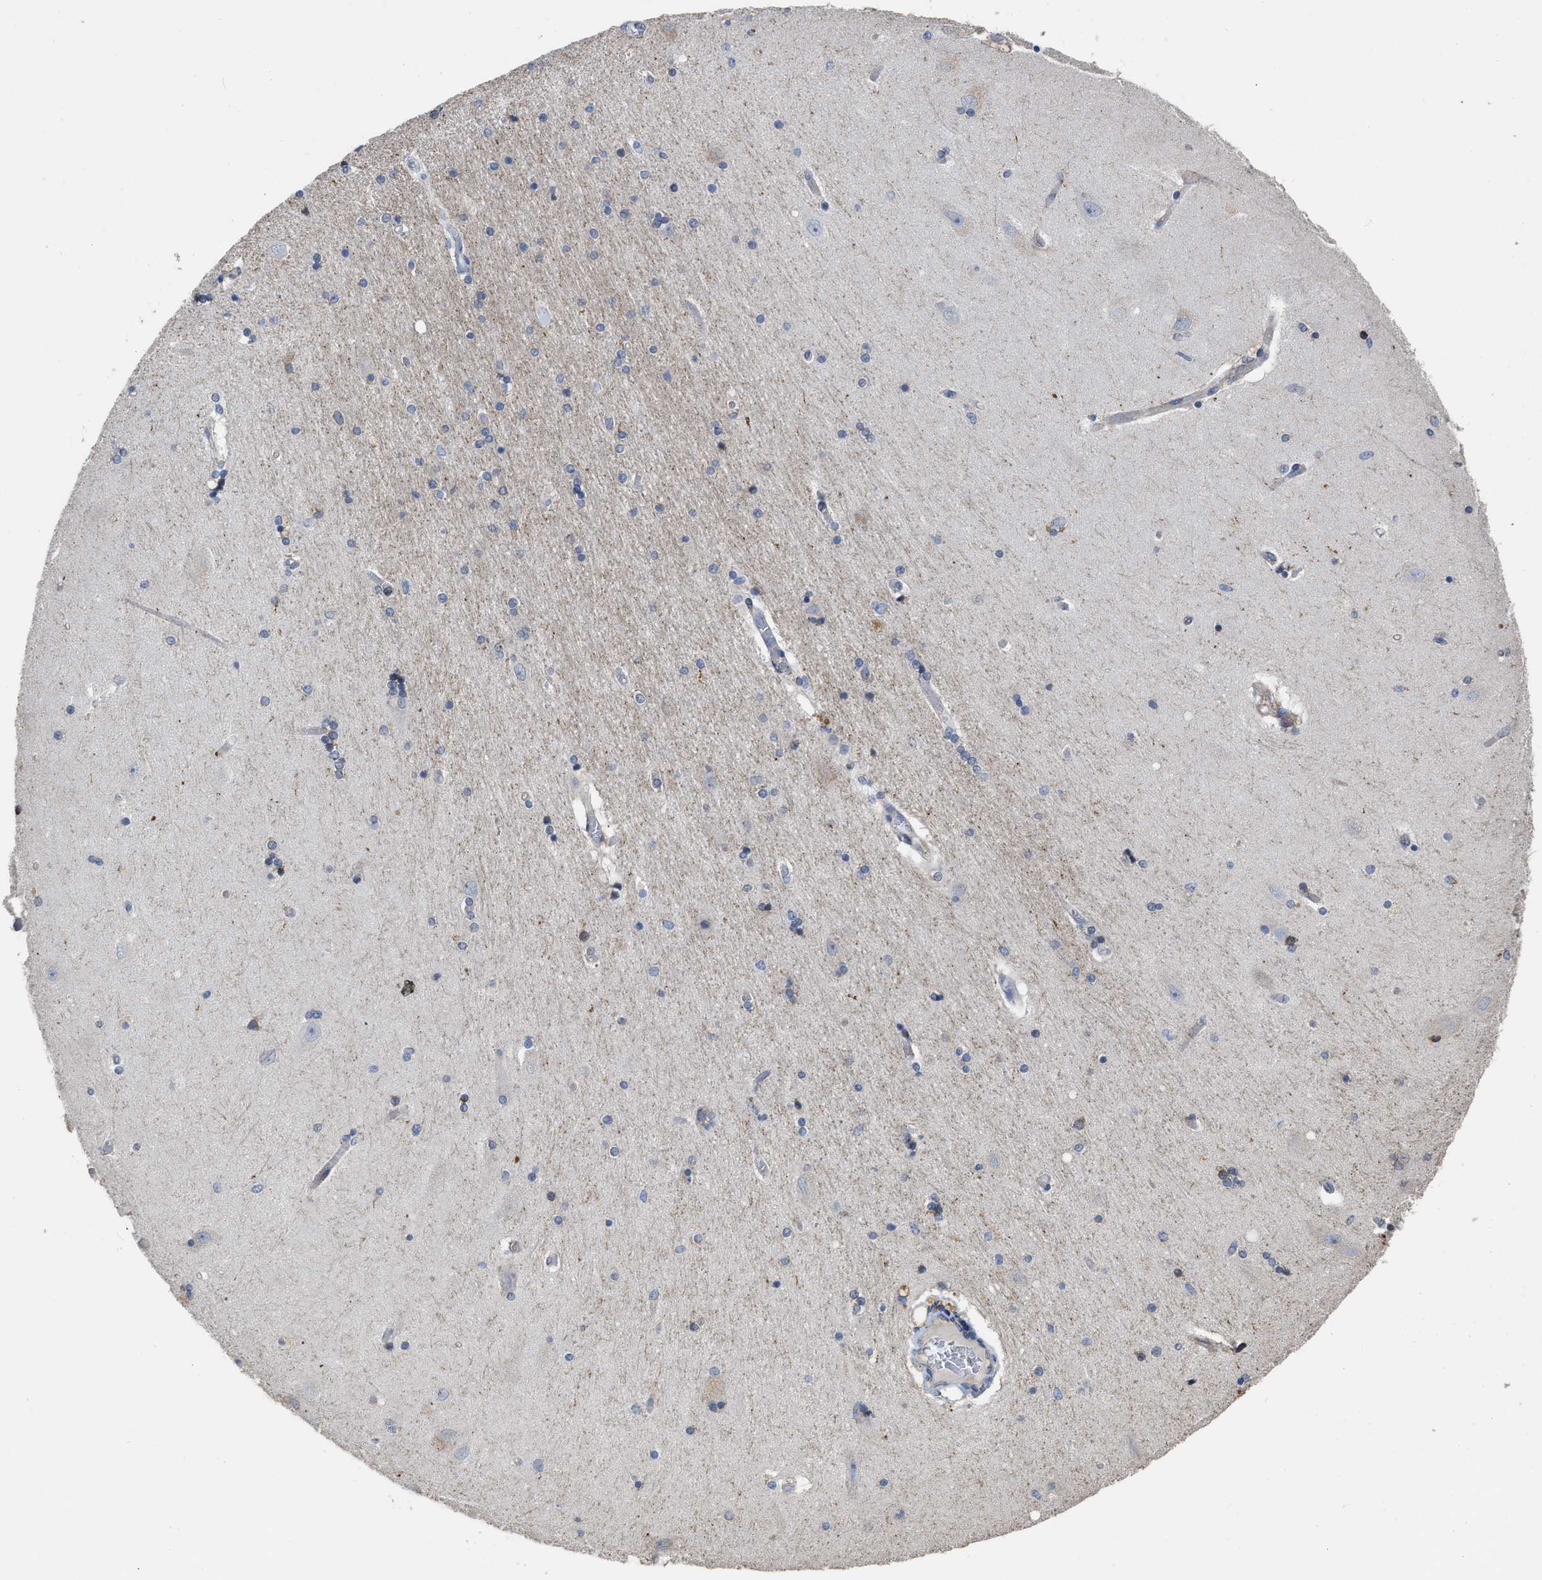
{"staining": {"intensity": "negative", "quantity": "none", "location": "none"}, "tissue": "hippocampus", "cell_type": "Glial cells", "image_type": "normal", "snomed": [{"axis": "morphology", "description": "Normal tissue, NOS"}, {"axis": "topography", "description": "Hippocampus"}], "caption": "High power microscopy micrograph of an immunohistochemistry image of benign hippocampus, revealing no significant positivity in glial cells.", "gene": "AK2", "patient": {"sex": "female", "age": 54}}